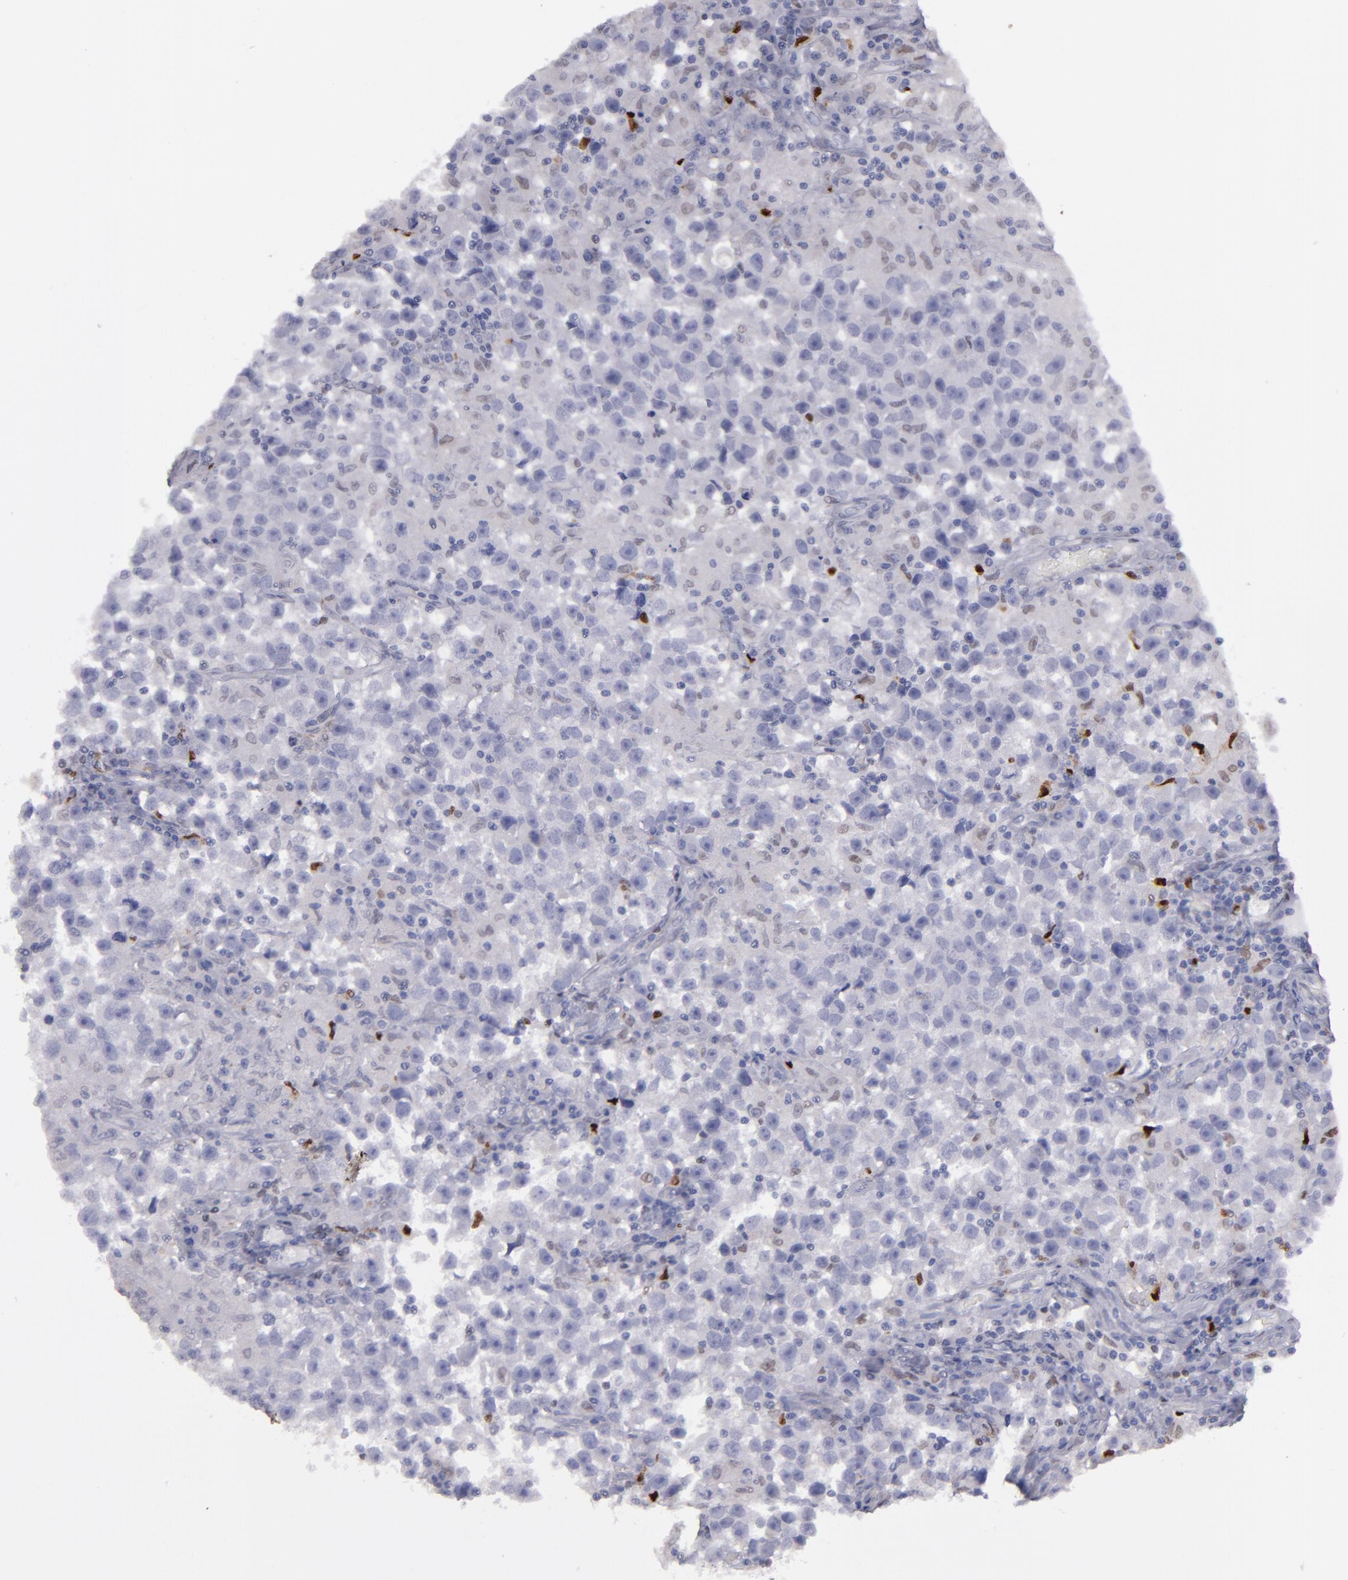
{"staining": {"intensity": "negative", "quantity": "none", "location": "none"}, "tissue": "testis cancer", "cell_type": "Tumor cells", "image_type": "cancer", "snomed": [{"axis": "morphology", "description": "Seminoma, NOS"}, {"axis": "topography", "description": "Testis"}], "caption": "A high-resolution photomicrograph shows immunohistochemistry staining of testis seminoma, which shows no significant positivity in tumor cells.", "gene": "IRF8", "patient": {"sex": "male", "age": 33}}